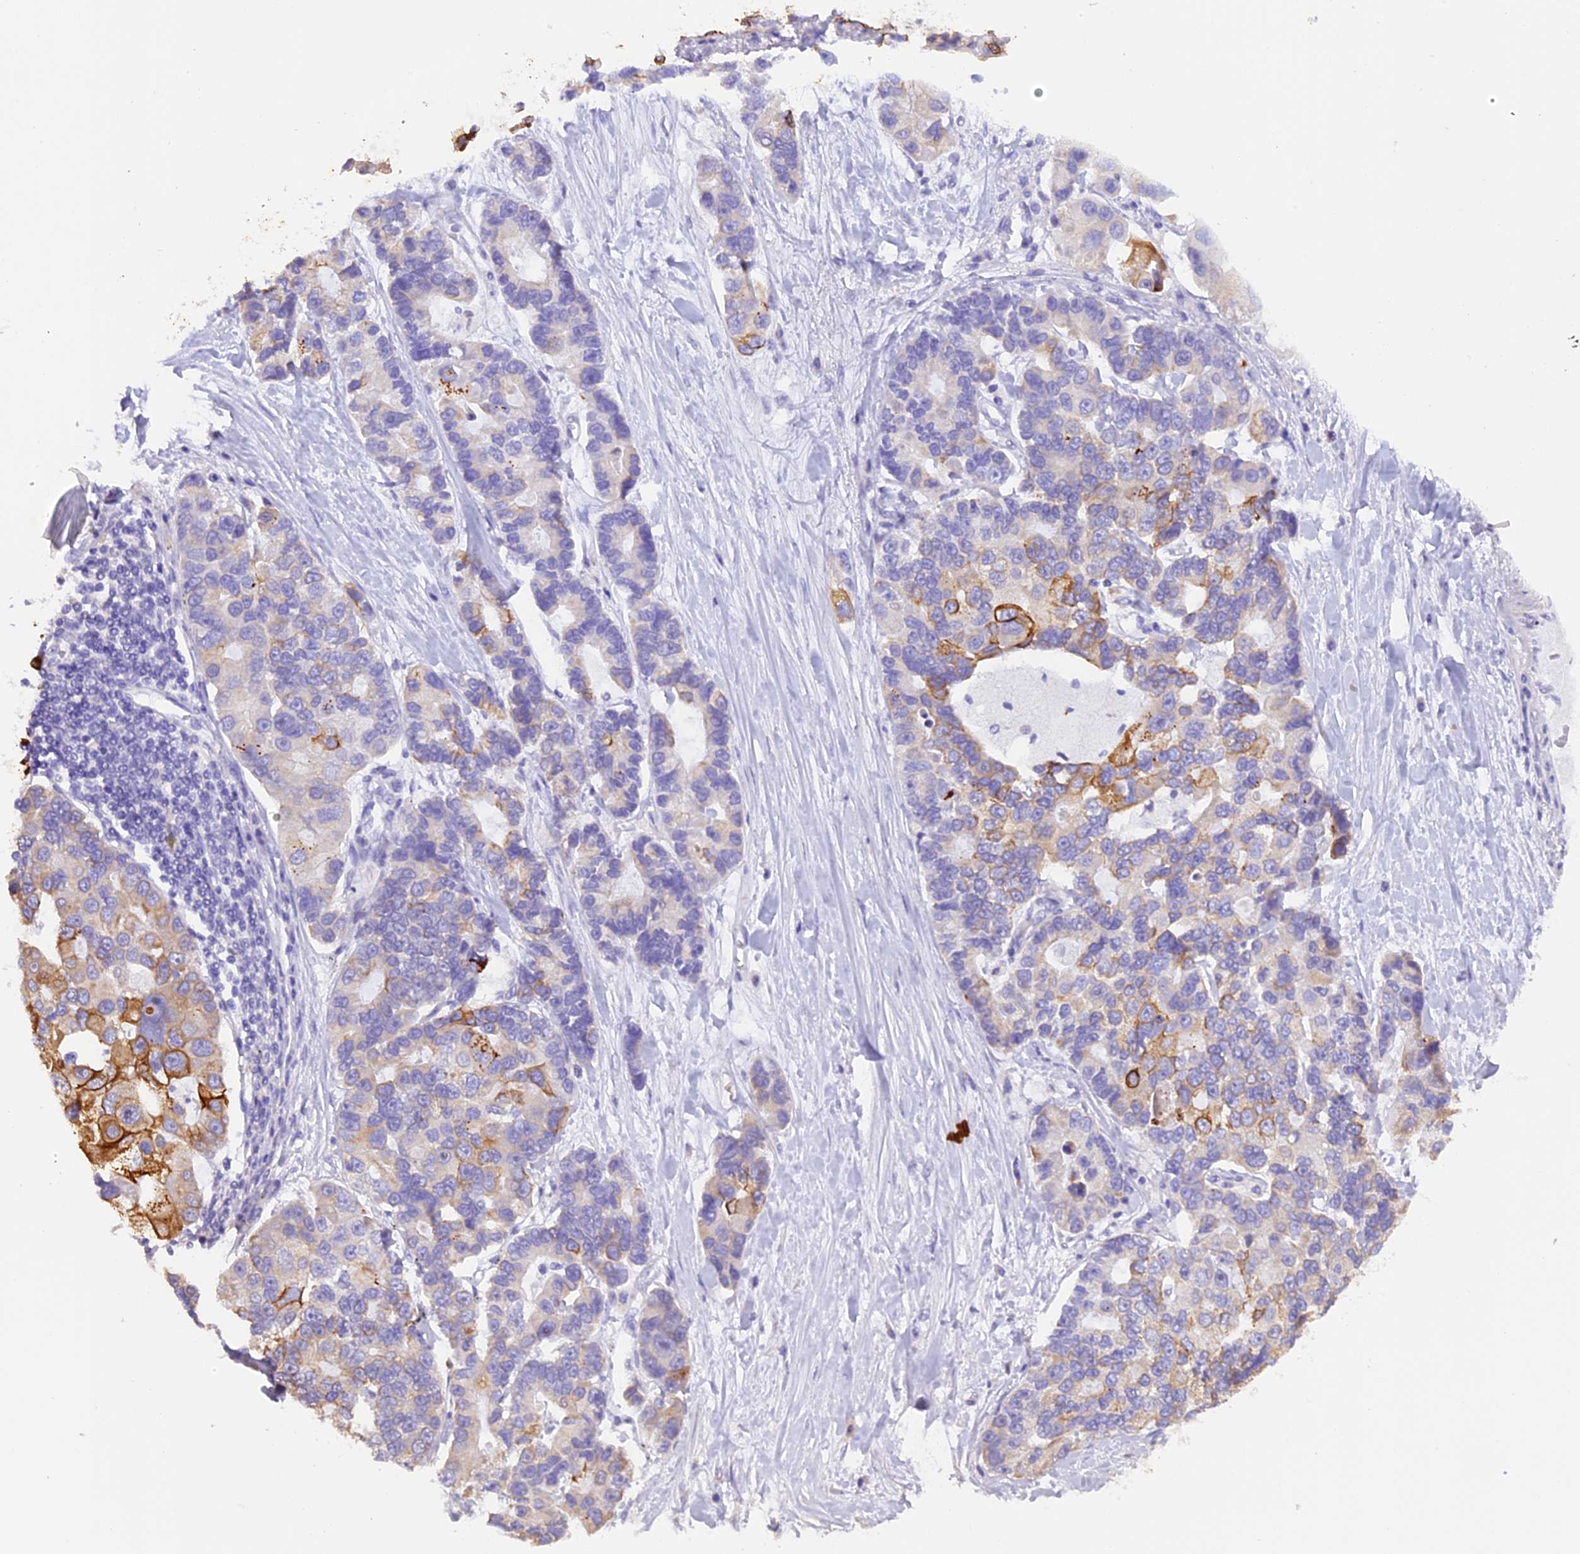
{"staining": {"intensity": "strong", "quantity": "<25%", "location": "cytoplasmic/membranous"}, "tissue": "lung cancer", "cell_type": "Tumor cells", "image_type": "cancer", "snomed": [{"axis": "morphology", "description": "Adenocarcinoma, NOS"}, {"axis": "topography", "description": "Lung"}], "caption": "Tumor cells exhibit strong cytoplasmic/membranous staining in approximately <25% of cells in lung cancer (adenocarcinoma).", "gene": "PKIA", "patient": {"sex": "female", "age": 54}}